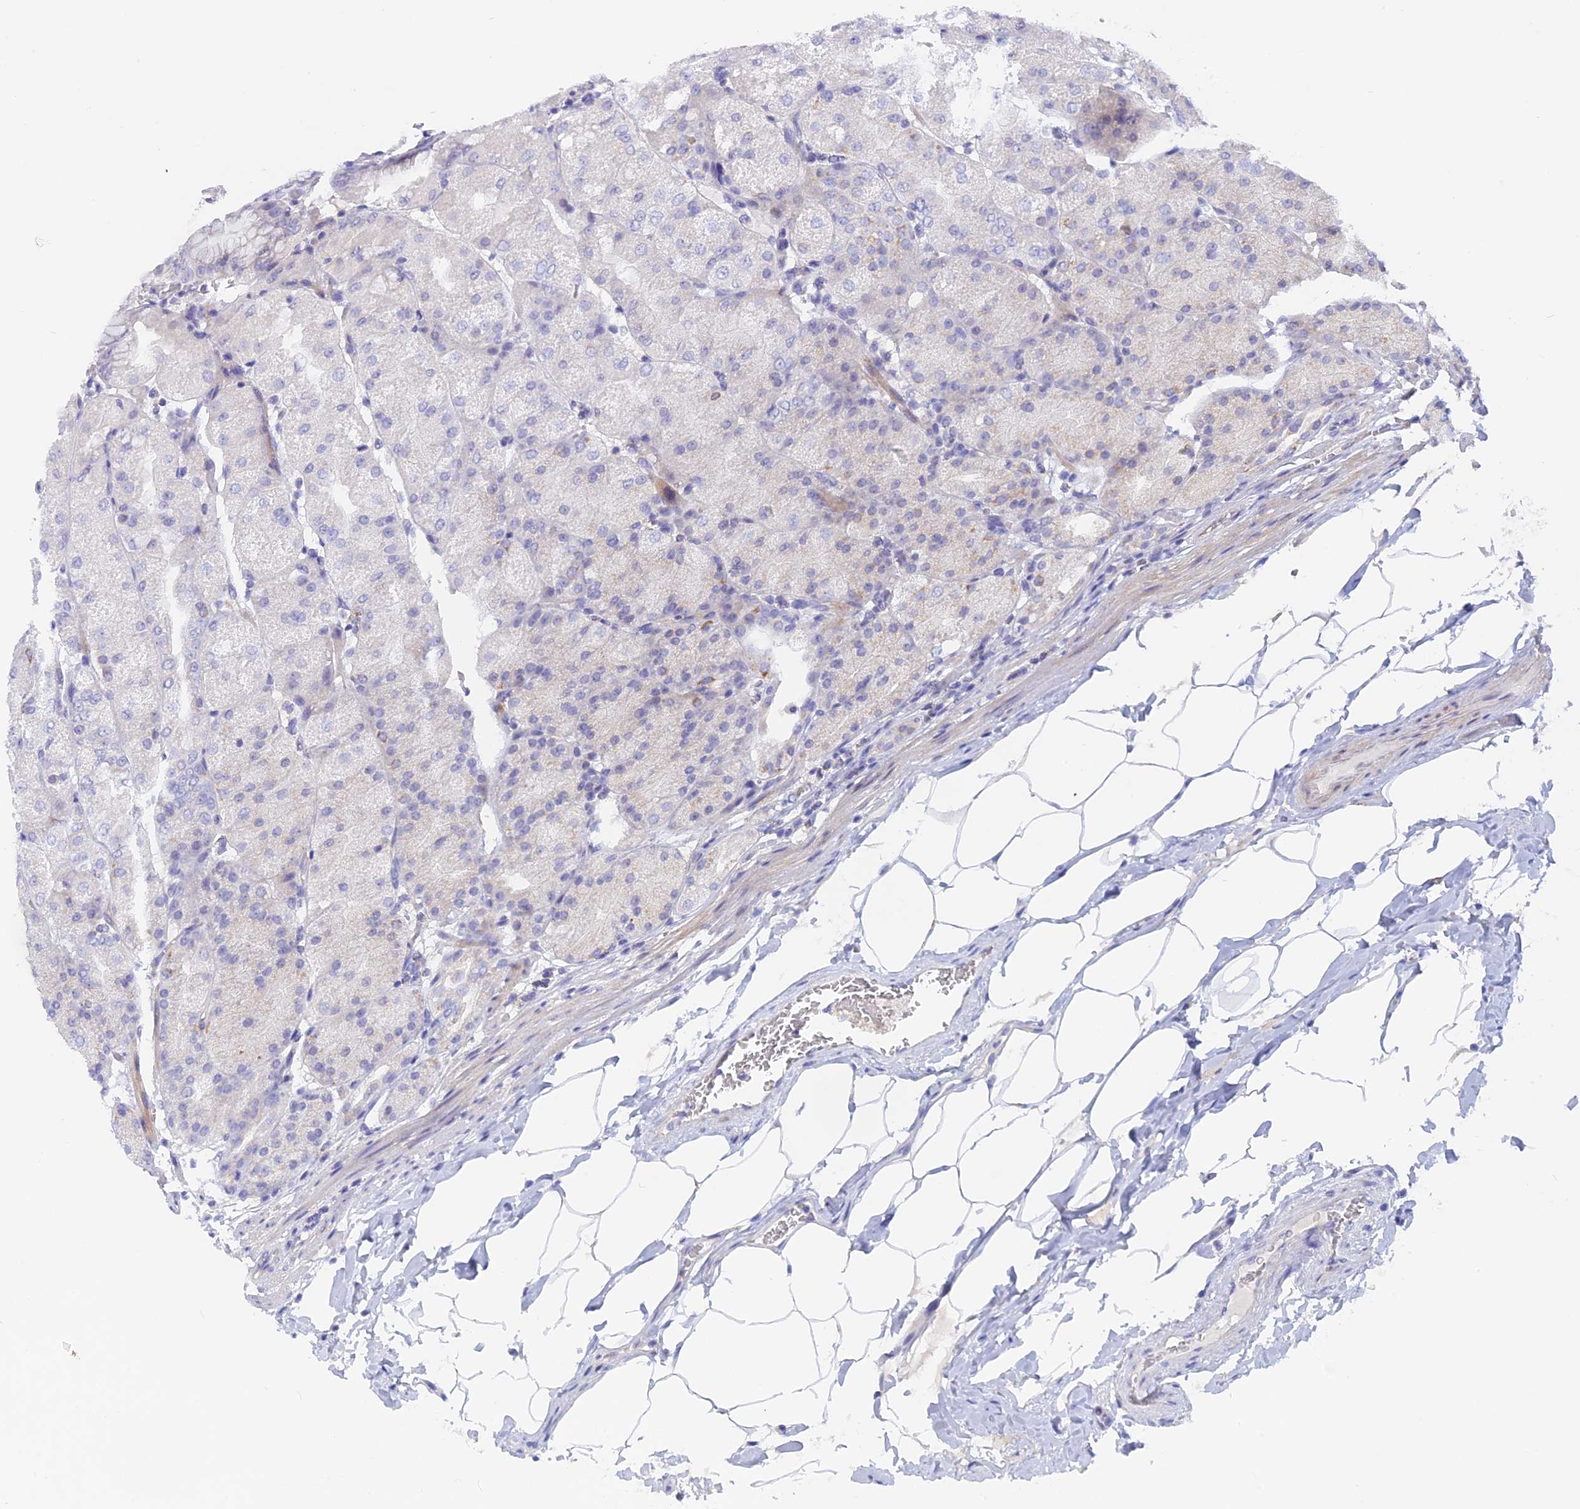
{"staining": {"intensity": "negative", "quantity": "none", "location": "none"}, "tissue": "stomach", "cell_type": "Glandular cells", "image_type": "normal", "snomed": [{"axis": "morphology", "description": "Normal tissue, NOS"}, {"axis": "topography", "description": "Stomach, upper"}, {"axis": "topography", "description": "Stomach, lower"}], "caption": "DAB (3,3'-diaminobenzidine) immunohistochemical staining of benign human stomach reveals no significant staining in glandular cells.", "gene": "GLB1L", "patient": {"sex": "male", "age": 62}}